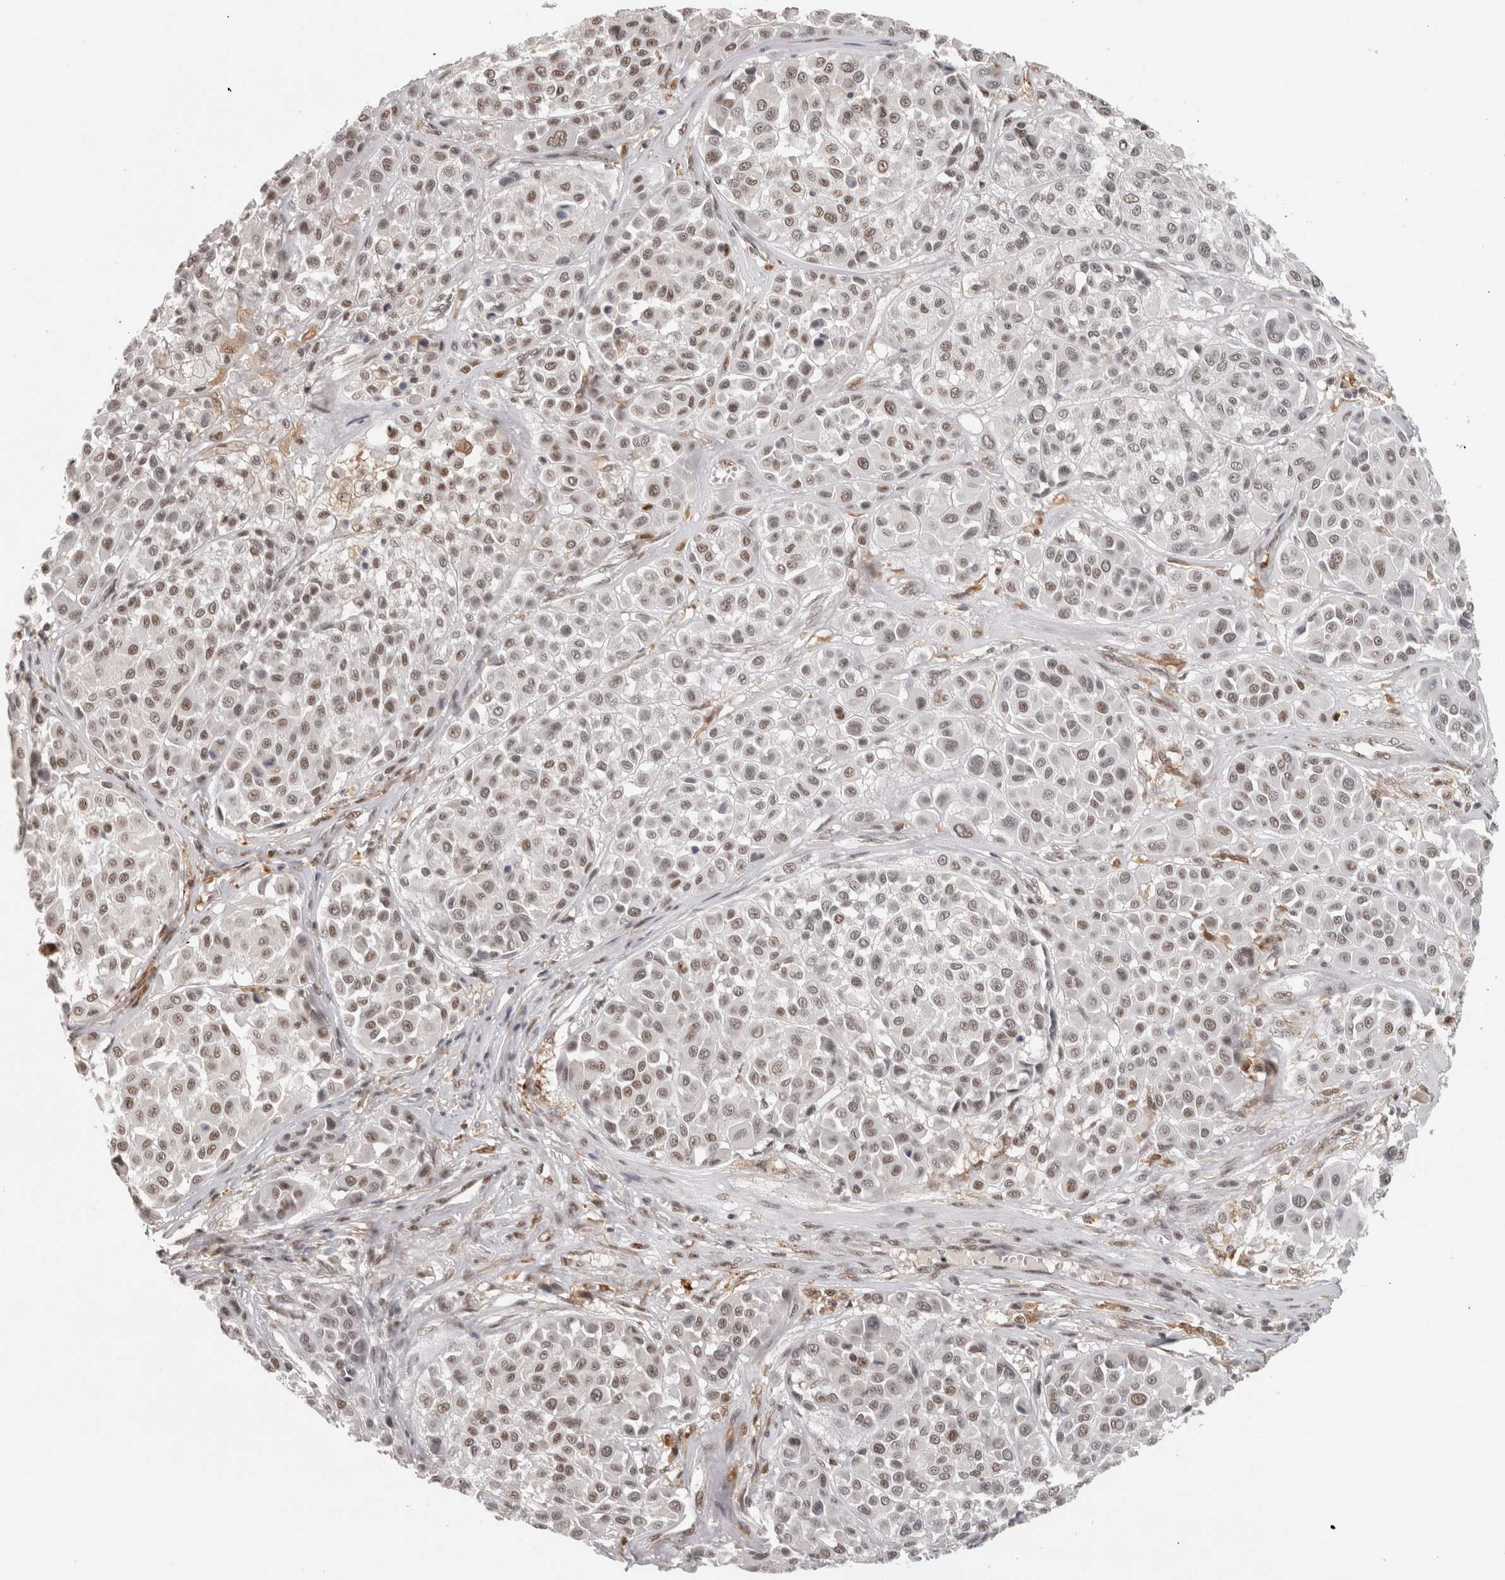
{"staining": {"intensity": "weak", "quantity": ">75%", "location": "nuclear"}, "tissue": "melanoma", "cell_type": "Tumor cells", "image_type": "cancer", "snomed": [{"axis": "morphology", "description": "Malignant melanoma, Metastatic site"}, {"axis": "topography", "description": "Soft tissue"}], "caption": "There is low levels of weak nuclear expression in tumor cells of malignant melanoma (metastatic site), as demonstrated by immunohistochemical staining (brown color).", "gene": "ZNF830", "patient": {"sex": "male", "age": 41}}